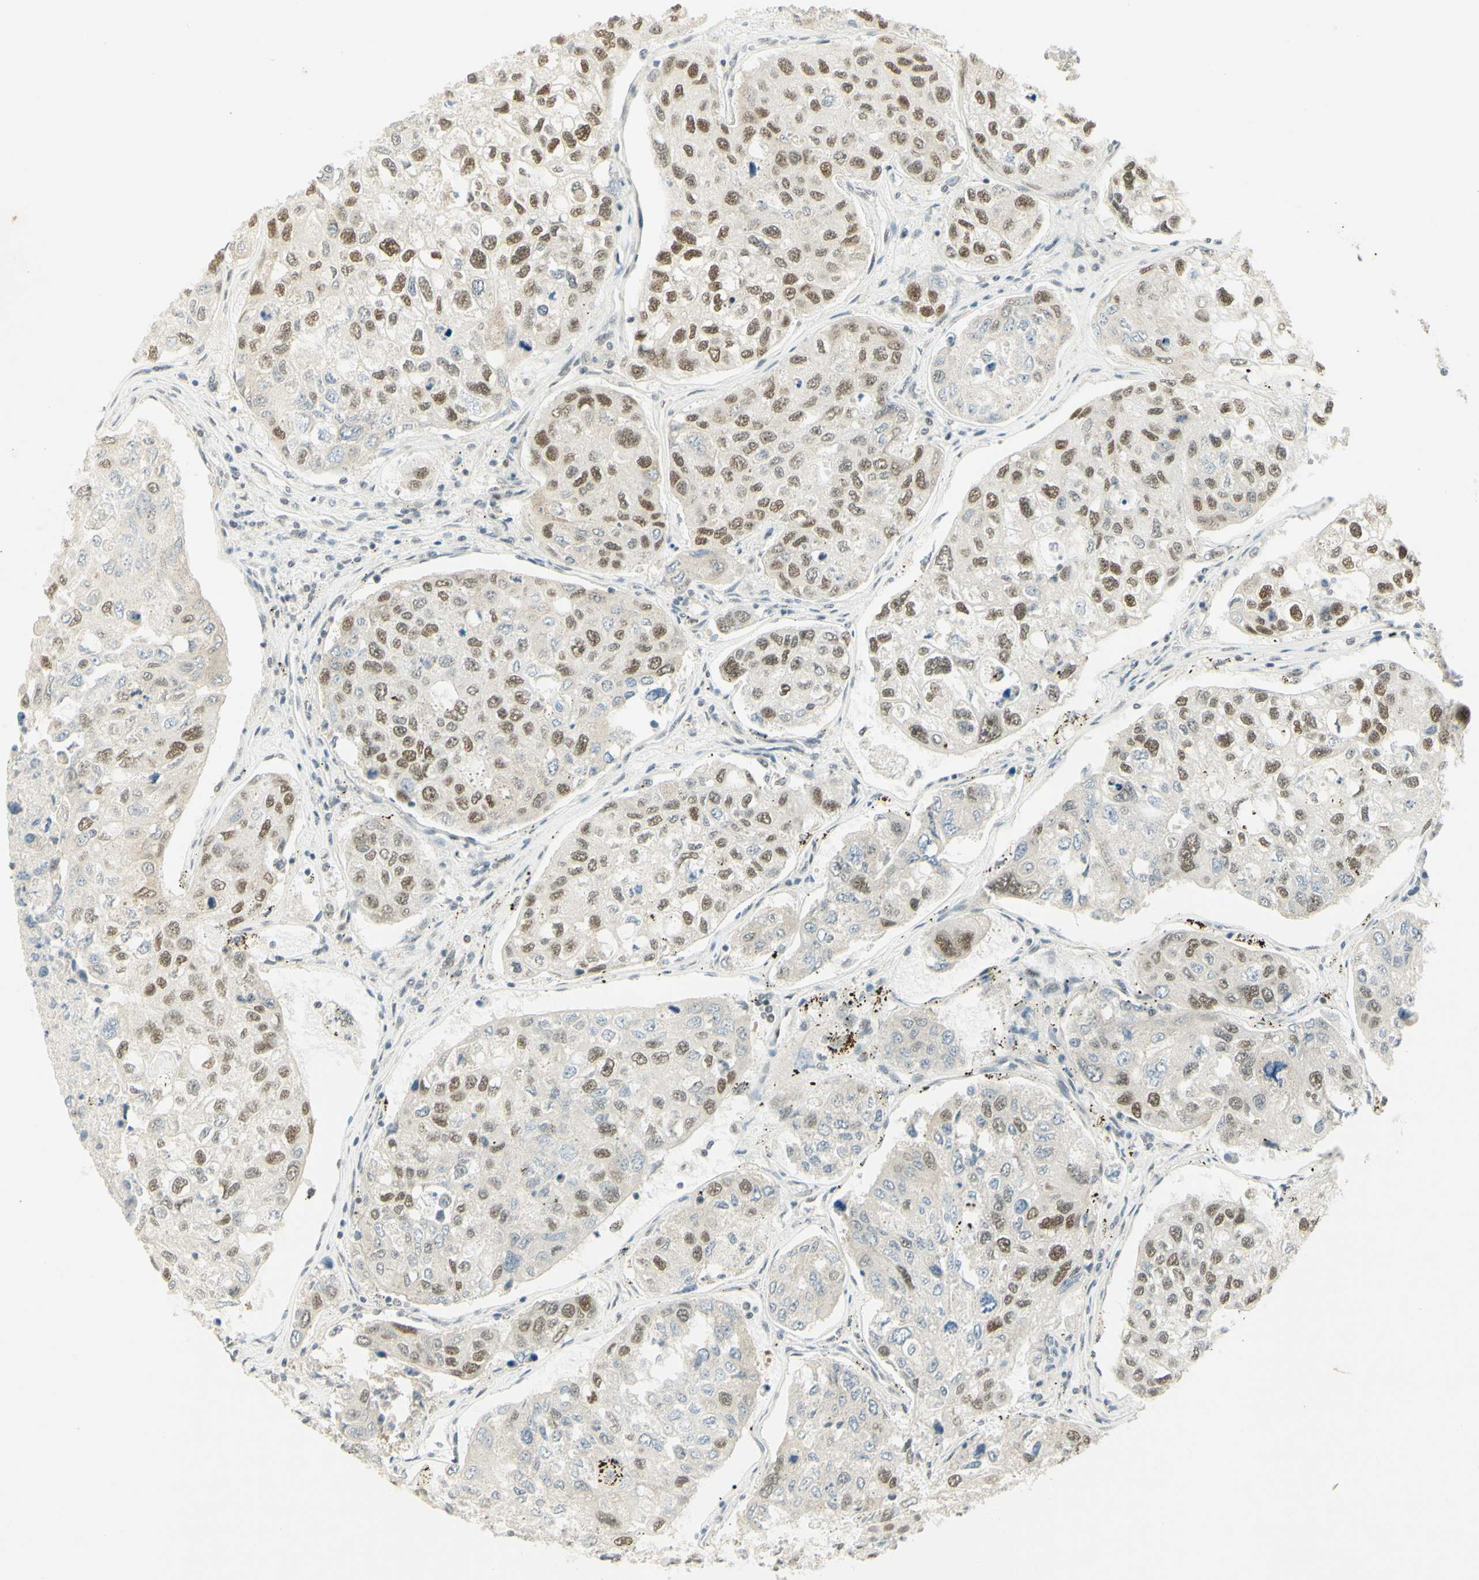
{"staining": {"intensity": "weak", "quantity": ">75%", "location": "nuclear"}, "tissue": "urothelial cancer", "cell_type": "Tumor cells", "image_type": "cancer", "snomed": [{"axis": "morphology", "description": "Urothelial carcinoma, High grade"}, {"axis": "topography", "description": "Lymph node"}, {"axis": "topography", "description": "Urinary bladder"}], "caption": "High-power microscopy captured an immunohistochemistry image of urothelial cancer, revealing weak nuclear staining in about >75% of tumor cells. (IHC, brightfield microscopy, high magnification).", "gene": "PMS2", "patient": {"sex": "male", "age": 51}}